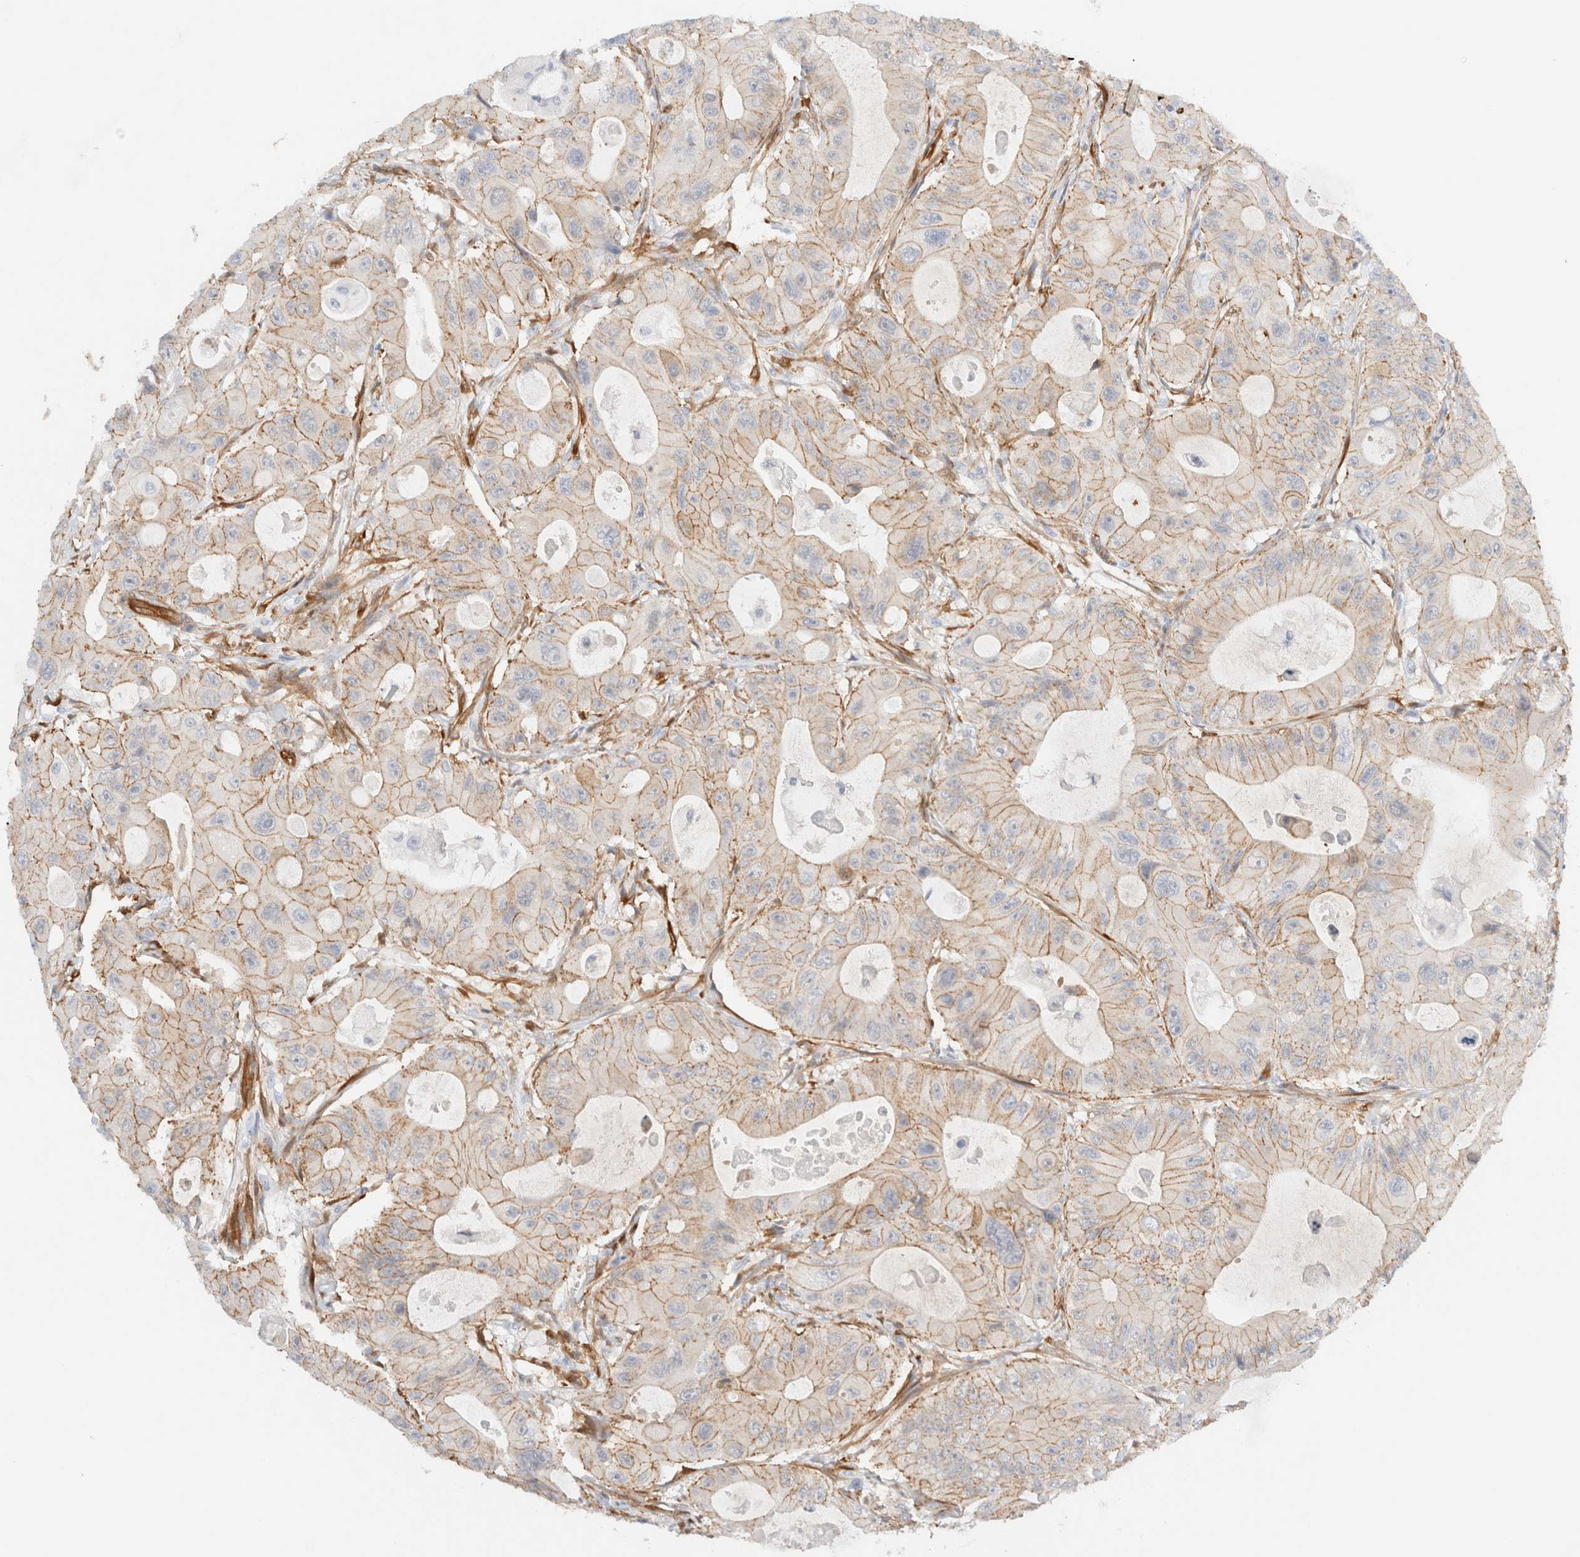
{"staining": {"intensity": "weak", "quantity": ">75%", "location": "cytoplasmic/membranous"}, "tissue": "colorectal cancer", "cell_type": "Tumor cells", "image_type": "cancer", "snomed": [{"axis": "morphology", "description": "Adenocarcinoma, NOS"}, {"axis": "topography", "description": "Colon"}], "caption": "Adenocarcinoma (colorectal) stained with a protein marker exhibits weak staining in tumor cells.", "gene": "LMCD1", "patient": {"sex": "female", "age": 46}}